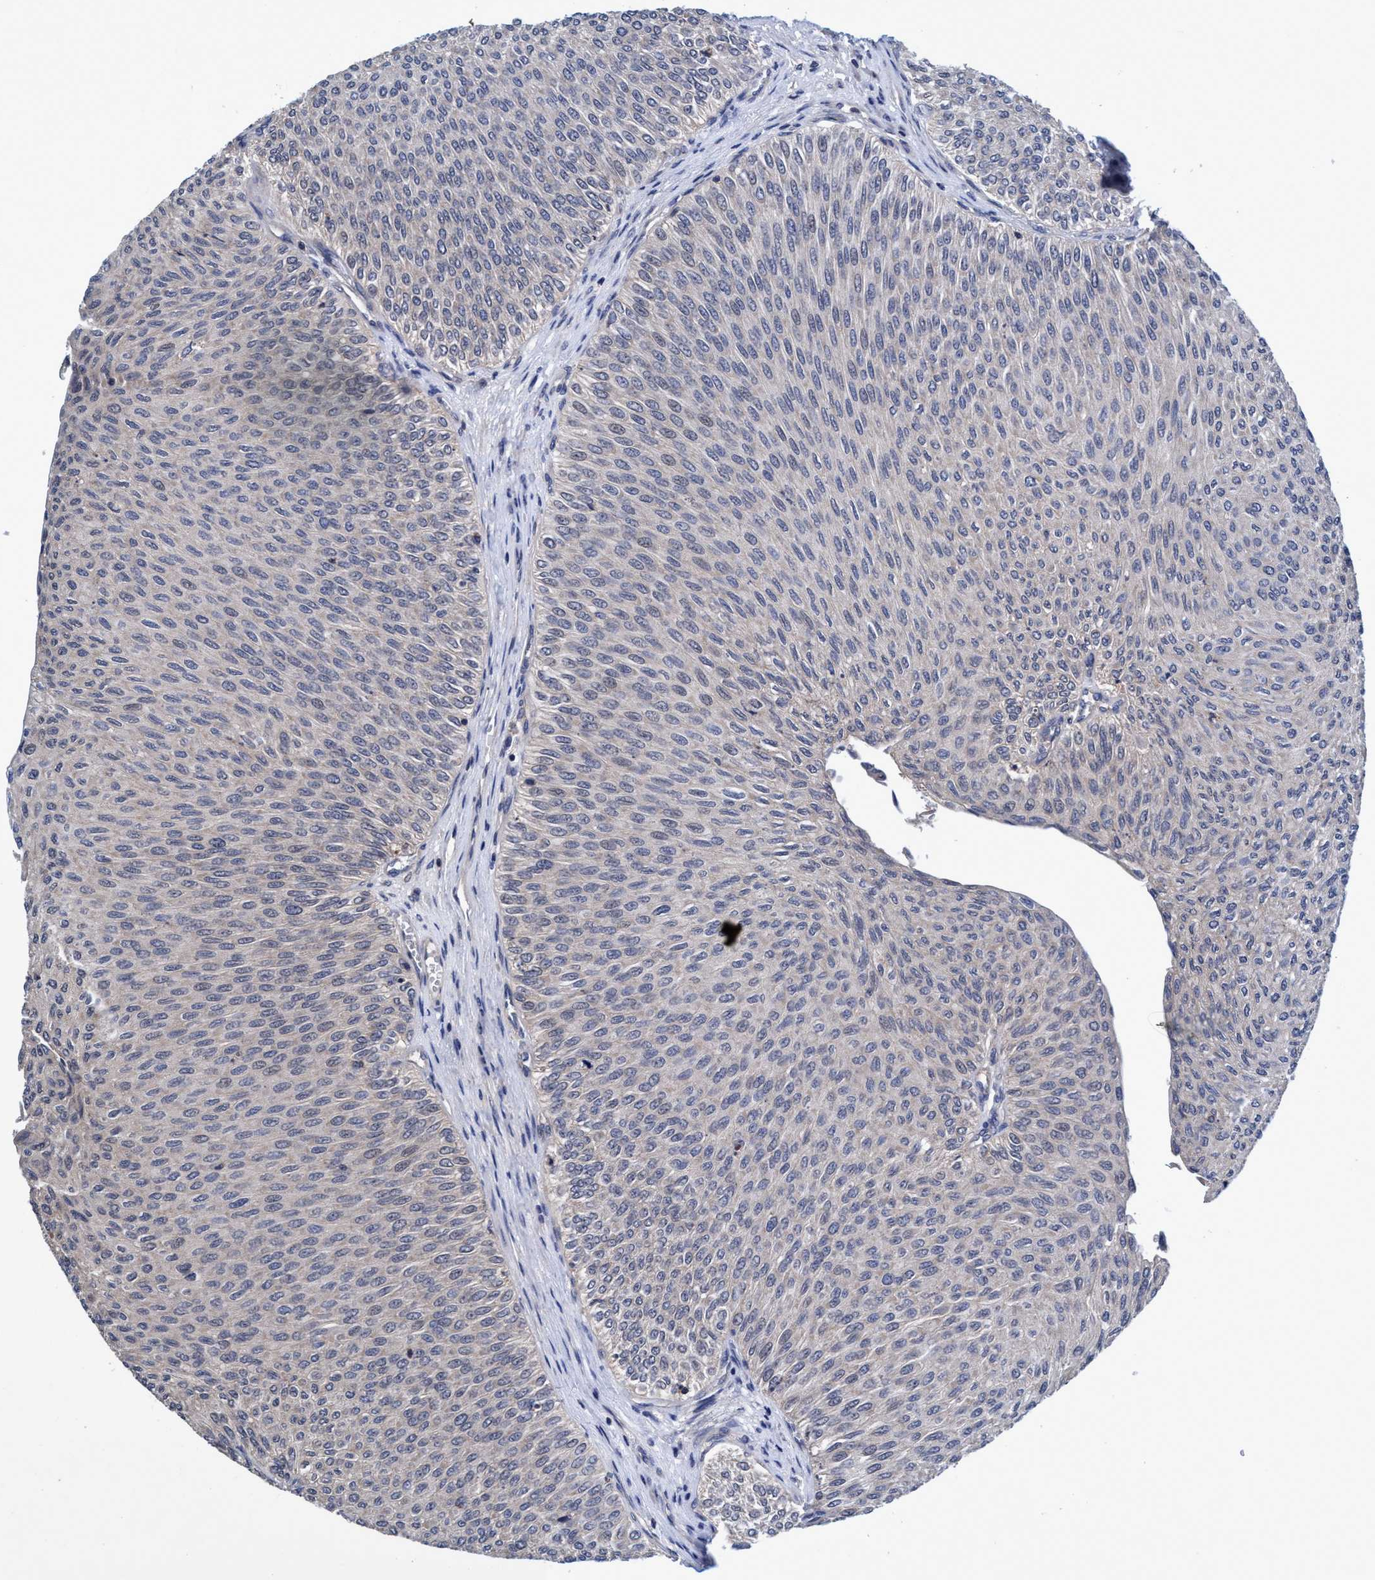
{"staining": {"intensity": "negative", "quantity": "none", "location": "none"}, "tissue": "urothelial cancer", "cell_type": "Tumor cells", "image_type": "cancer", "snomed": [{"axis": "morphology", "description": "Urothelial carcinoma, Low grade"}, {"axis": "topography", "description": "Urinary bladder"}], "caption": "Urothelial carcinoma (low-grade) was stained to show a protein in brown. There is no significant expression in tumor cells.", "gene": "CALCOCO2", "patient": {"sex": "male", "age": 78}}